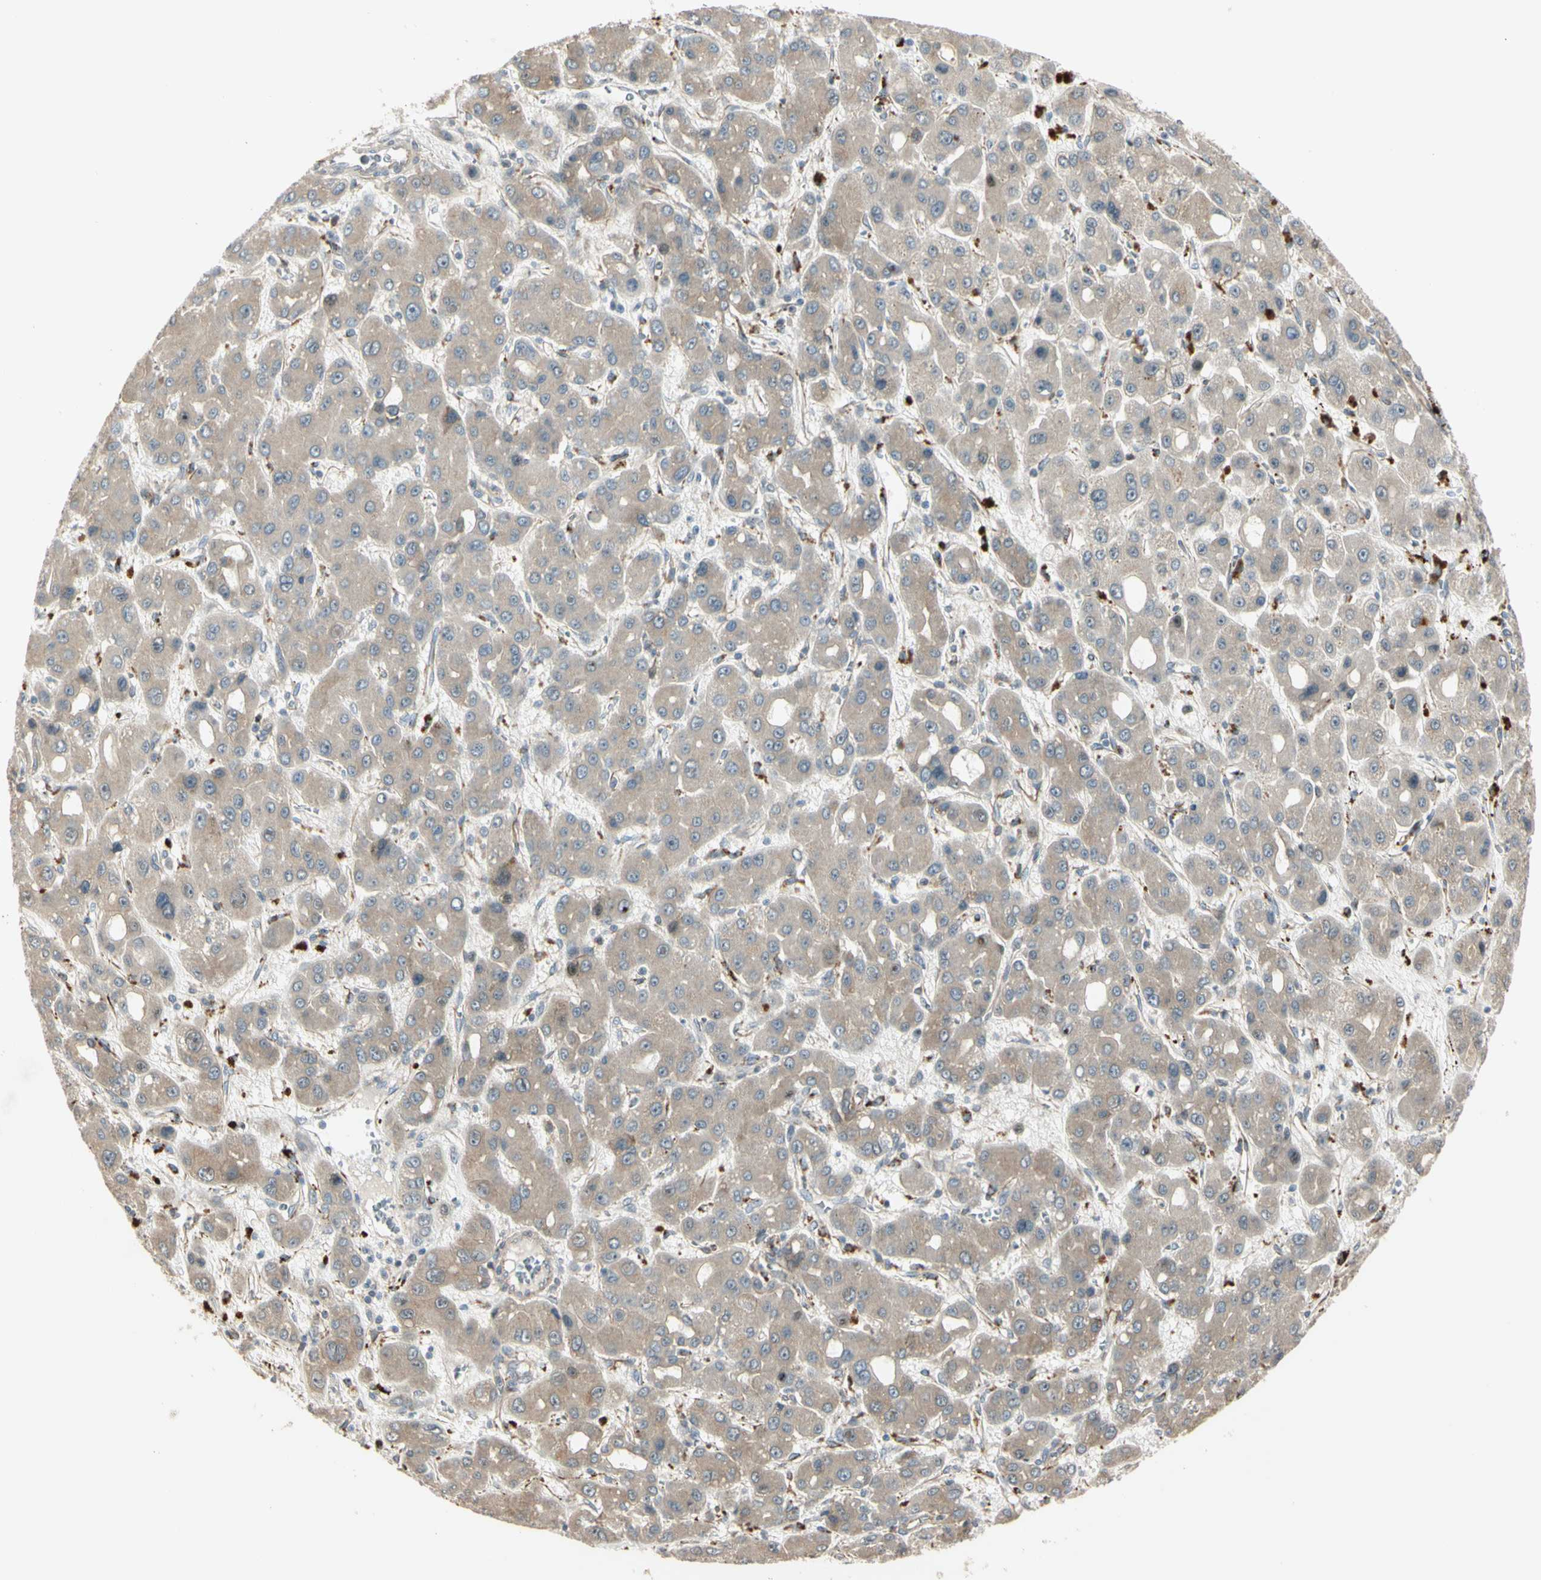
{"staining": {"intensity": "weak", "quantity": ">75%", "location": "cytoplasmic/membranous"}, "tissue": "liver cancer", "cell_type": "Tumor cells", "image_type": "cancer", "snomed": [{"axis": "morphology", "description": "Carcinoma, Hepatocellular, NOS"}, {"axis": "topography", "description": "Liver"}], "caption": "Immunohistochemical staining of human liver cancer demonstrates low levels of weak cytoplasmic/membranous positivity in approximately >75% of tumor cells.", "gene": "NDFIP1", "patient": {"sex": "male", "age": 55}}